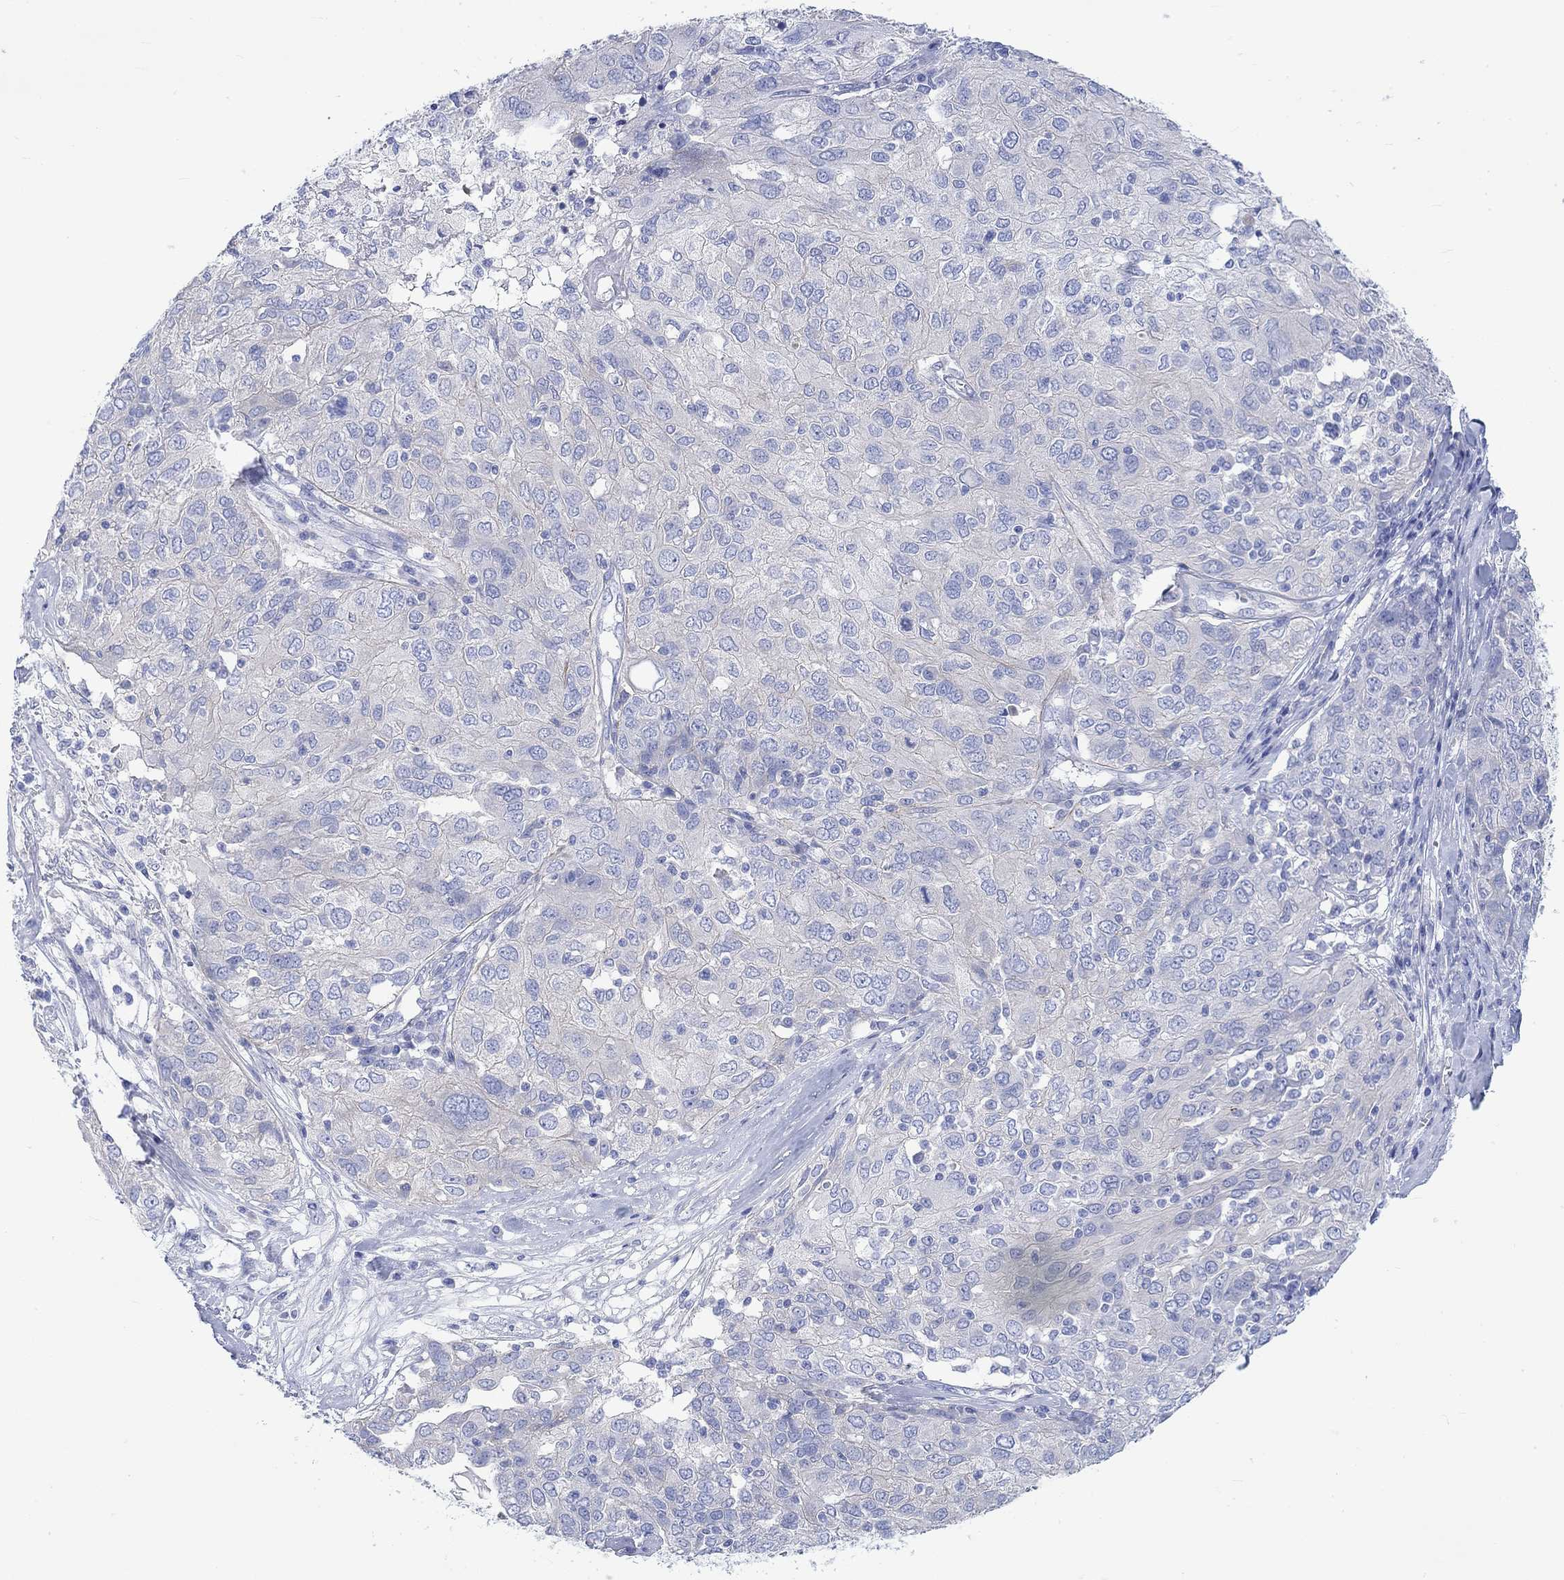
{"staining": {"intensity": "negative", "quantity": "none", "location": "none"}, "tissue": "ovarian cancer", "cell_type": "Tumor cells", "image_type": "cancer", "snomed": [{"axis": "morphology", "description": "Carcinoma, endometroid"}, {"axis": "topography", "description": "Ovary"}], "caption": "The histopathology image exhibits no staining of tumor cells in ovarian endometroid carcinoma.", "gene": "REEP6", "patient": {"sex": "female", "age": 50}}